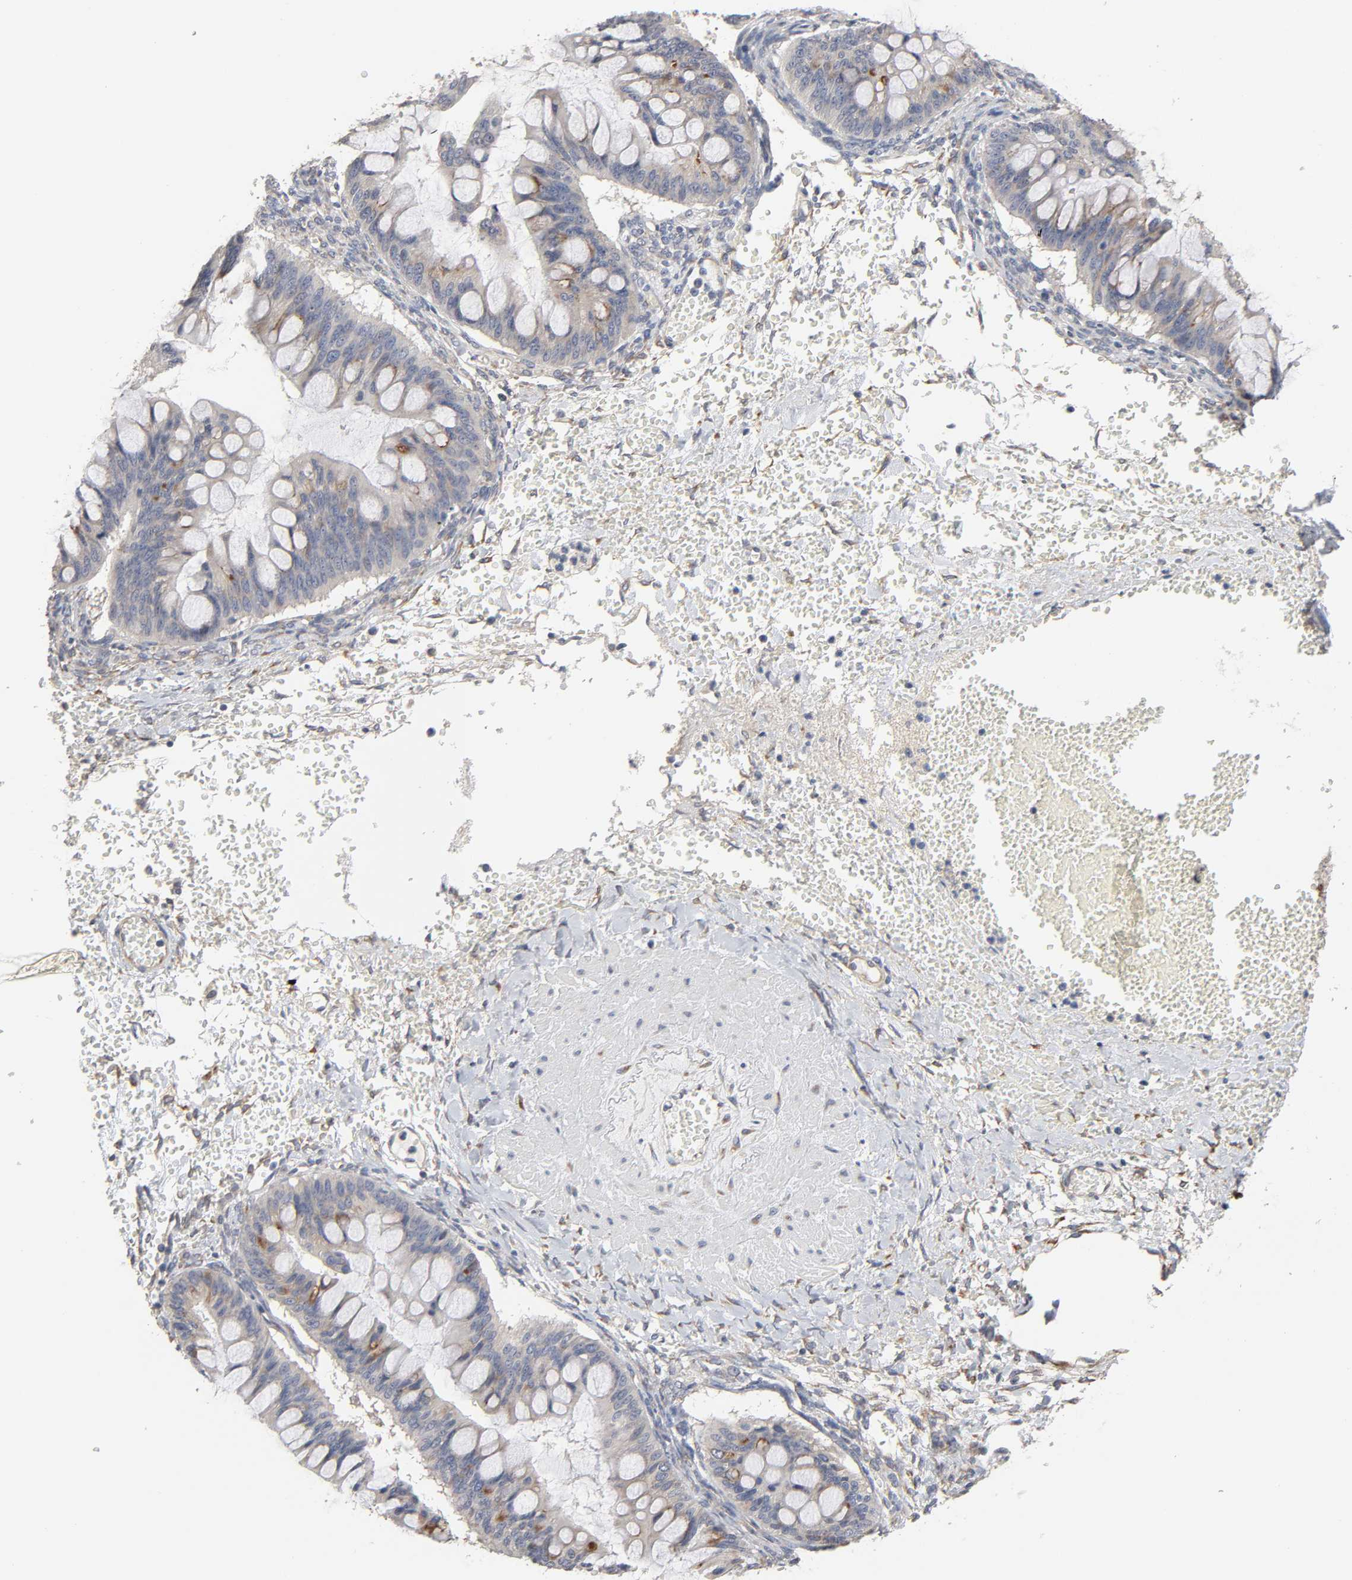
{"staining": {"intensity": "weak", "quantity": "25%-75%", "location": "cytoplasmic/membranous"}, "tissue": "ovarian cancer", "cell_type": "Tumor cells", "image_type": "cancer", "snomed": [{"axis": "morphology", "description": "Cystadenocarcinoma, mucinous, NOS"}, {"axis": "topography", "description": "Ovary"}], "caption": "There is low levels of weak cytoplasmic/membranous staining in tumor cells of ovarian cancer, as demonstrated by immunohistochemical staining (brown color).", "gene": "HDLBP", "patient": {"sex": "female", "age": 73}}